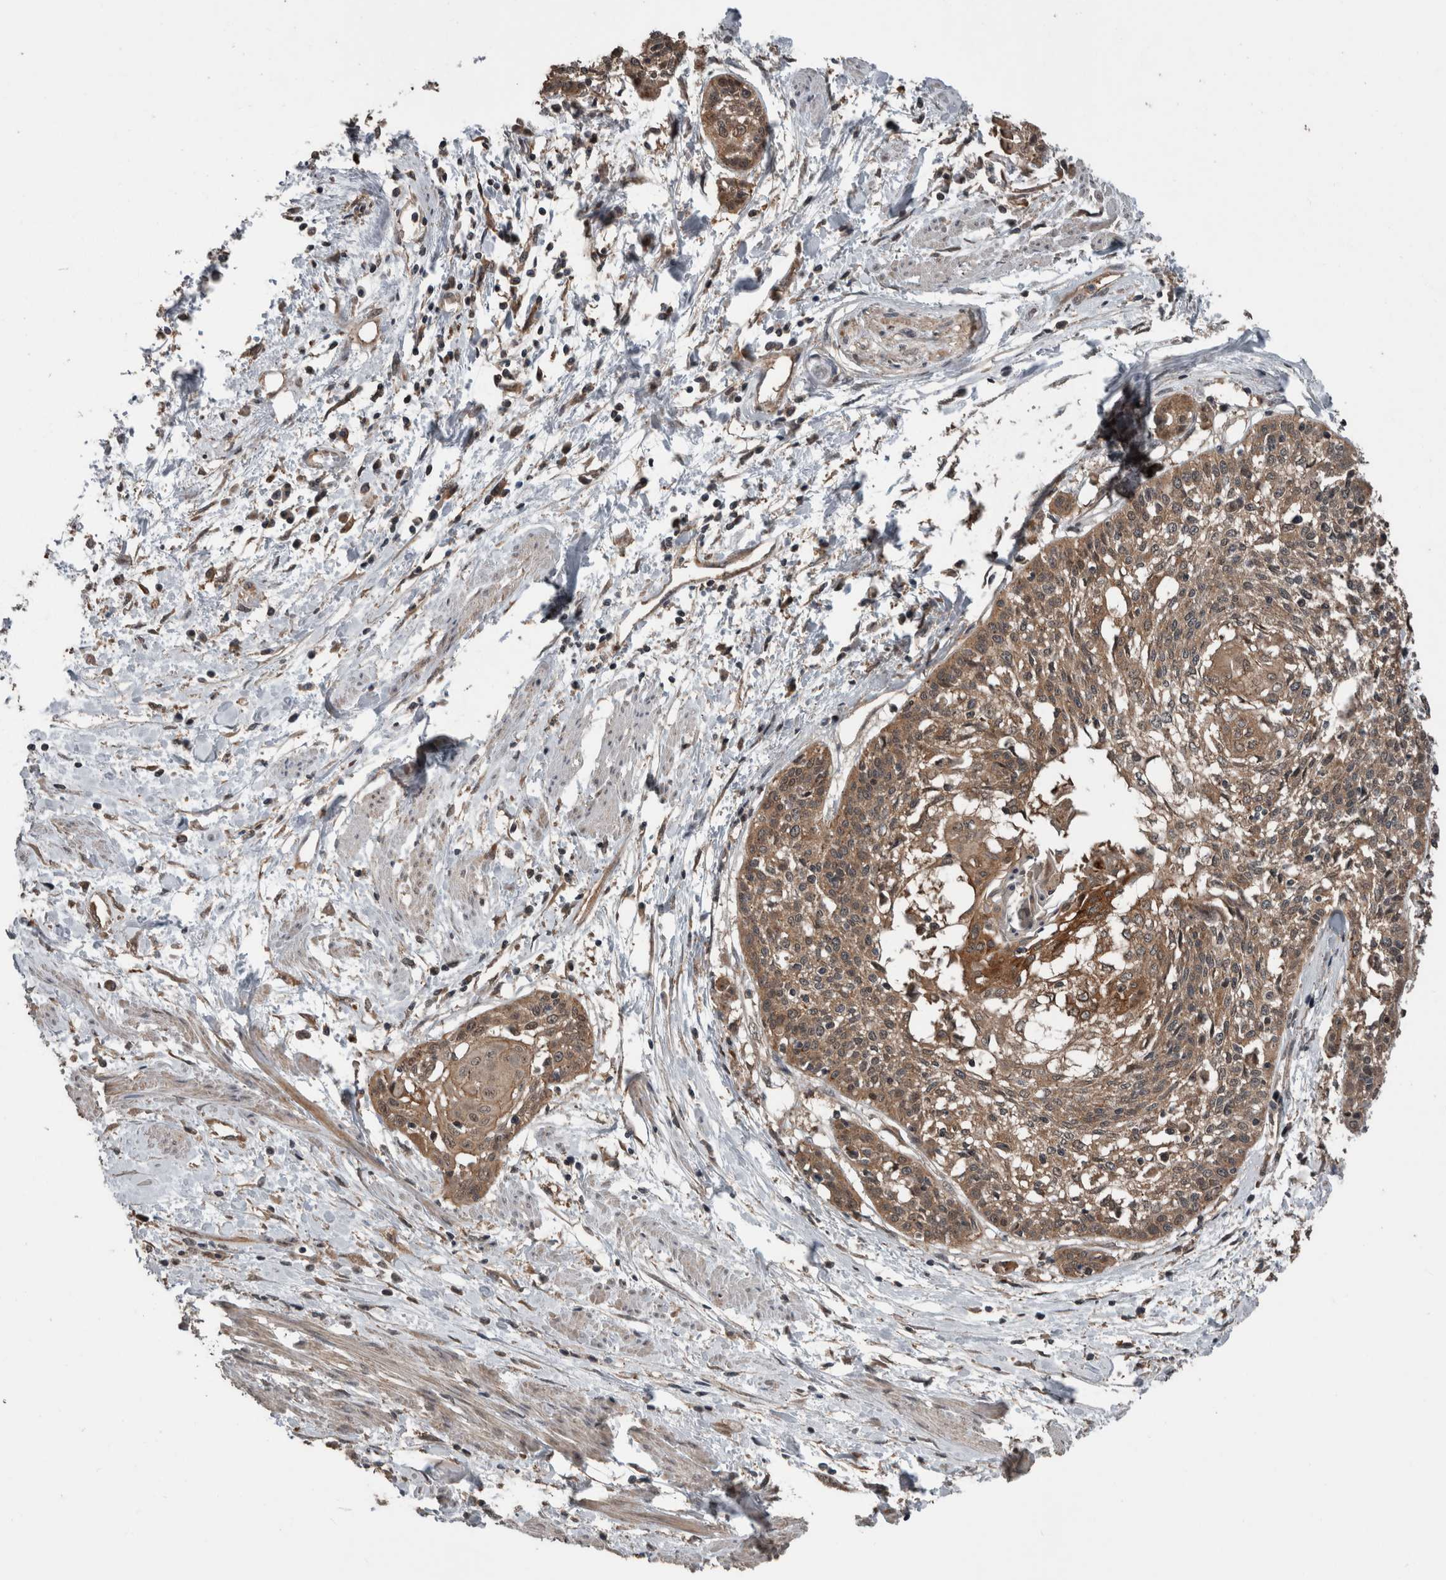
{"staining": {"intensity": "moderate", "quantity": ">75%", "location": "cytoplasmic/membranous"}, "tissue": "cervical cancer", "cell_type": "Tumor cells", "image_type": "cancer", "snomed": [{"axis": "morphology", "description": "Squamous cell carcinoma, NOS"}, {"axis": "topography", "description": "Cervix"}], "caption": "A brown stain shows moderate cytoplasmic/membranous positivity of a protein in human squamous cell carcinoma (cervical) tumor cells.", "gene": "RIOK3", "patient": {"sex": "female", "age": 57}}